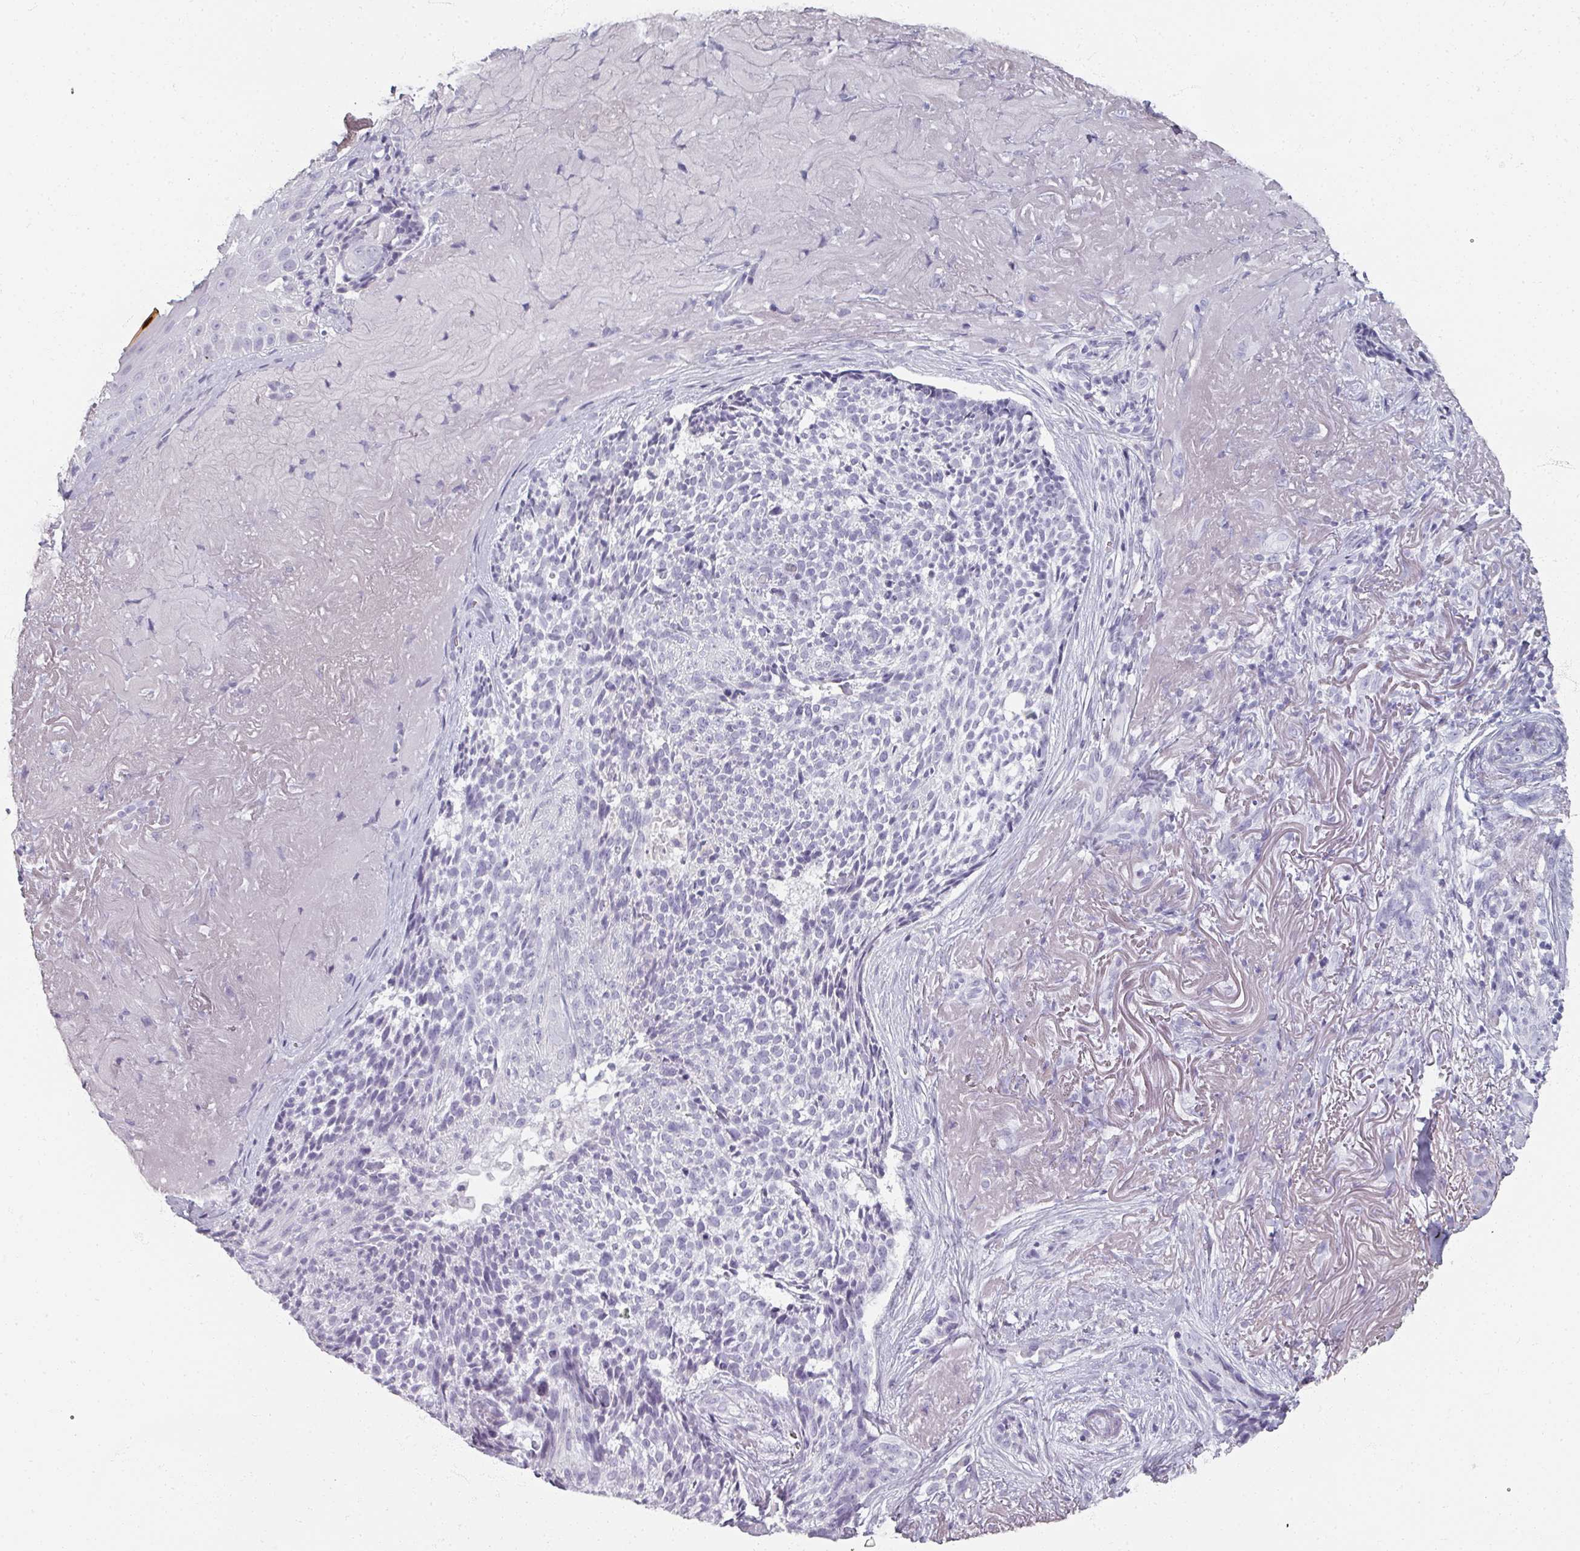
{"staining": {"intensity": "negative", "quantity": "none", "location": "none"}, "tissue": "skin cancer", "cell_type": "Tumor cells", "image_type": "cancer", "snomed": [{"axis": "morphology", "description": "Basal cell carcinoma"}, {"axis": "topography", "description": "Skin"}, {"axis": "topography", "description": "Skin of face"}], "caption": "An image of skin cancer (basal cell carcinoma) stained for a protein reveals no brown staining in tumor cells.", "gene": "REG3G", "patient": {"sex": "female", "age": 95}}